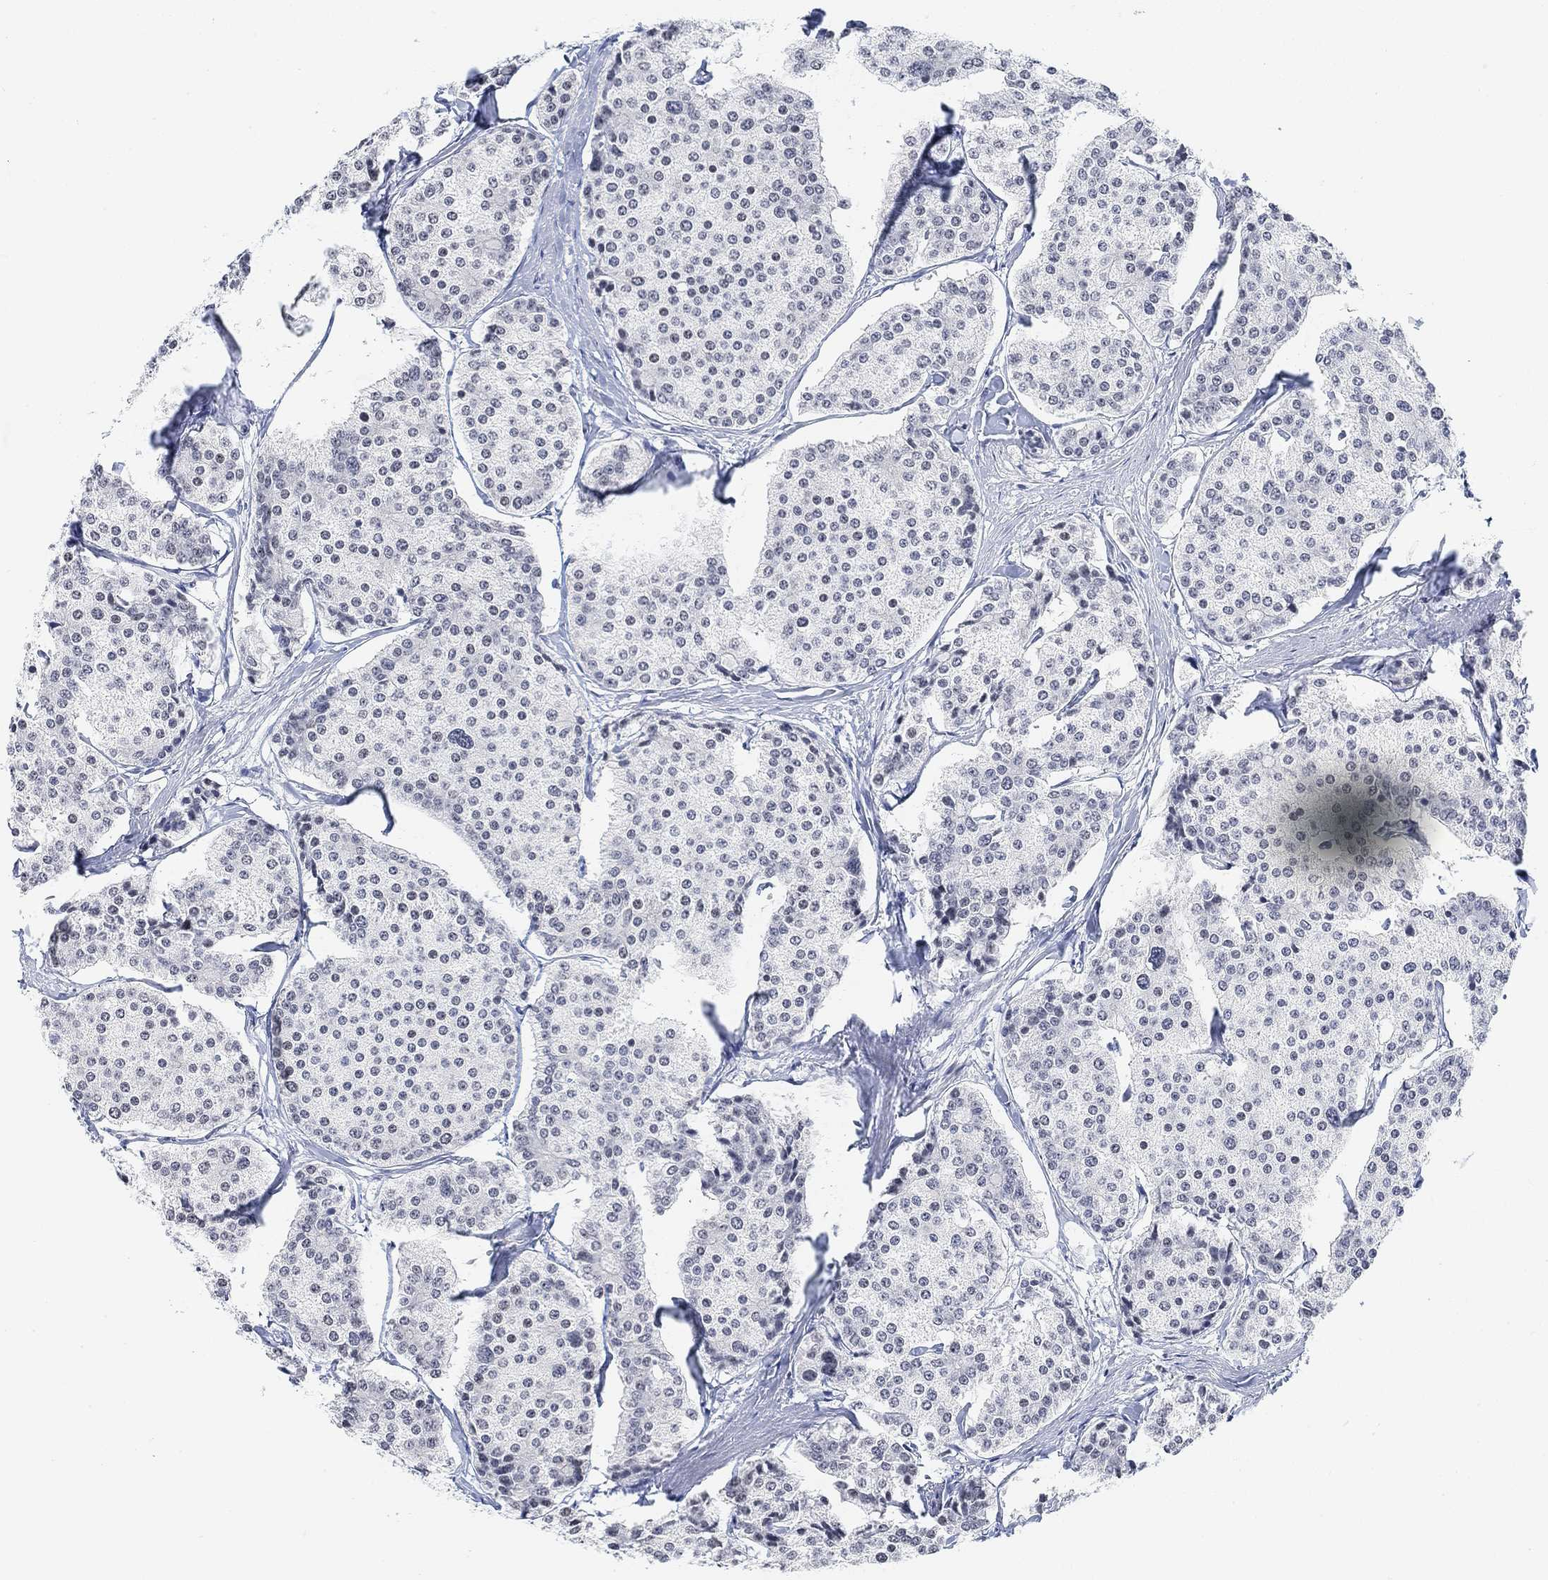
{"staining": {"intensity": "negative", "quantity": "none", "location": "none"}, "tissue": "carcinoid", "cell_type": "Tumor cells", "image_type": "cancer", "snomed": [{"axis": "morphology", "description": "Carcinoid, malignant, NOS"}, {"axis": "topography", "description": "Small intestine"}], "caption": "Carcinoid (malignant) was stained to show a protein in brown. There is no significant staining in tumor cells.", "gene": "PURG", "patient": {"sex": "female", "age": 65}}